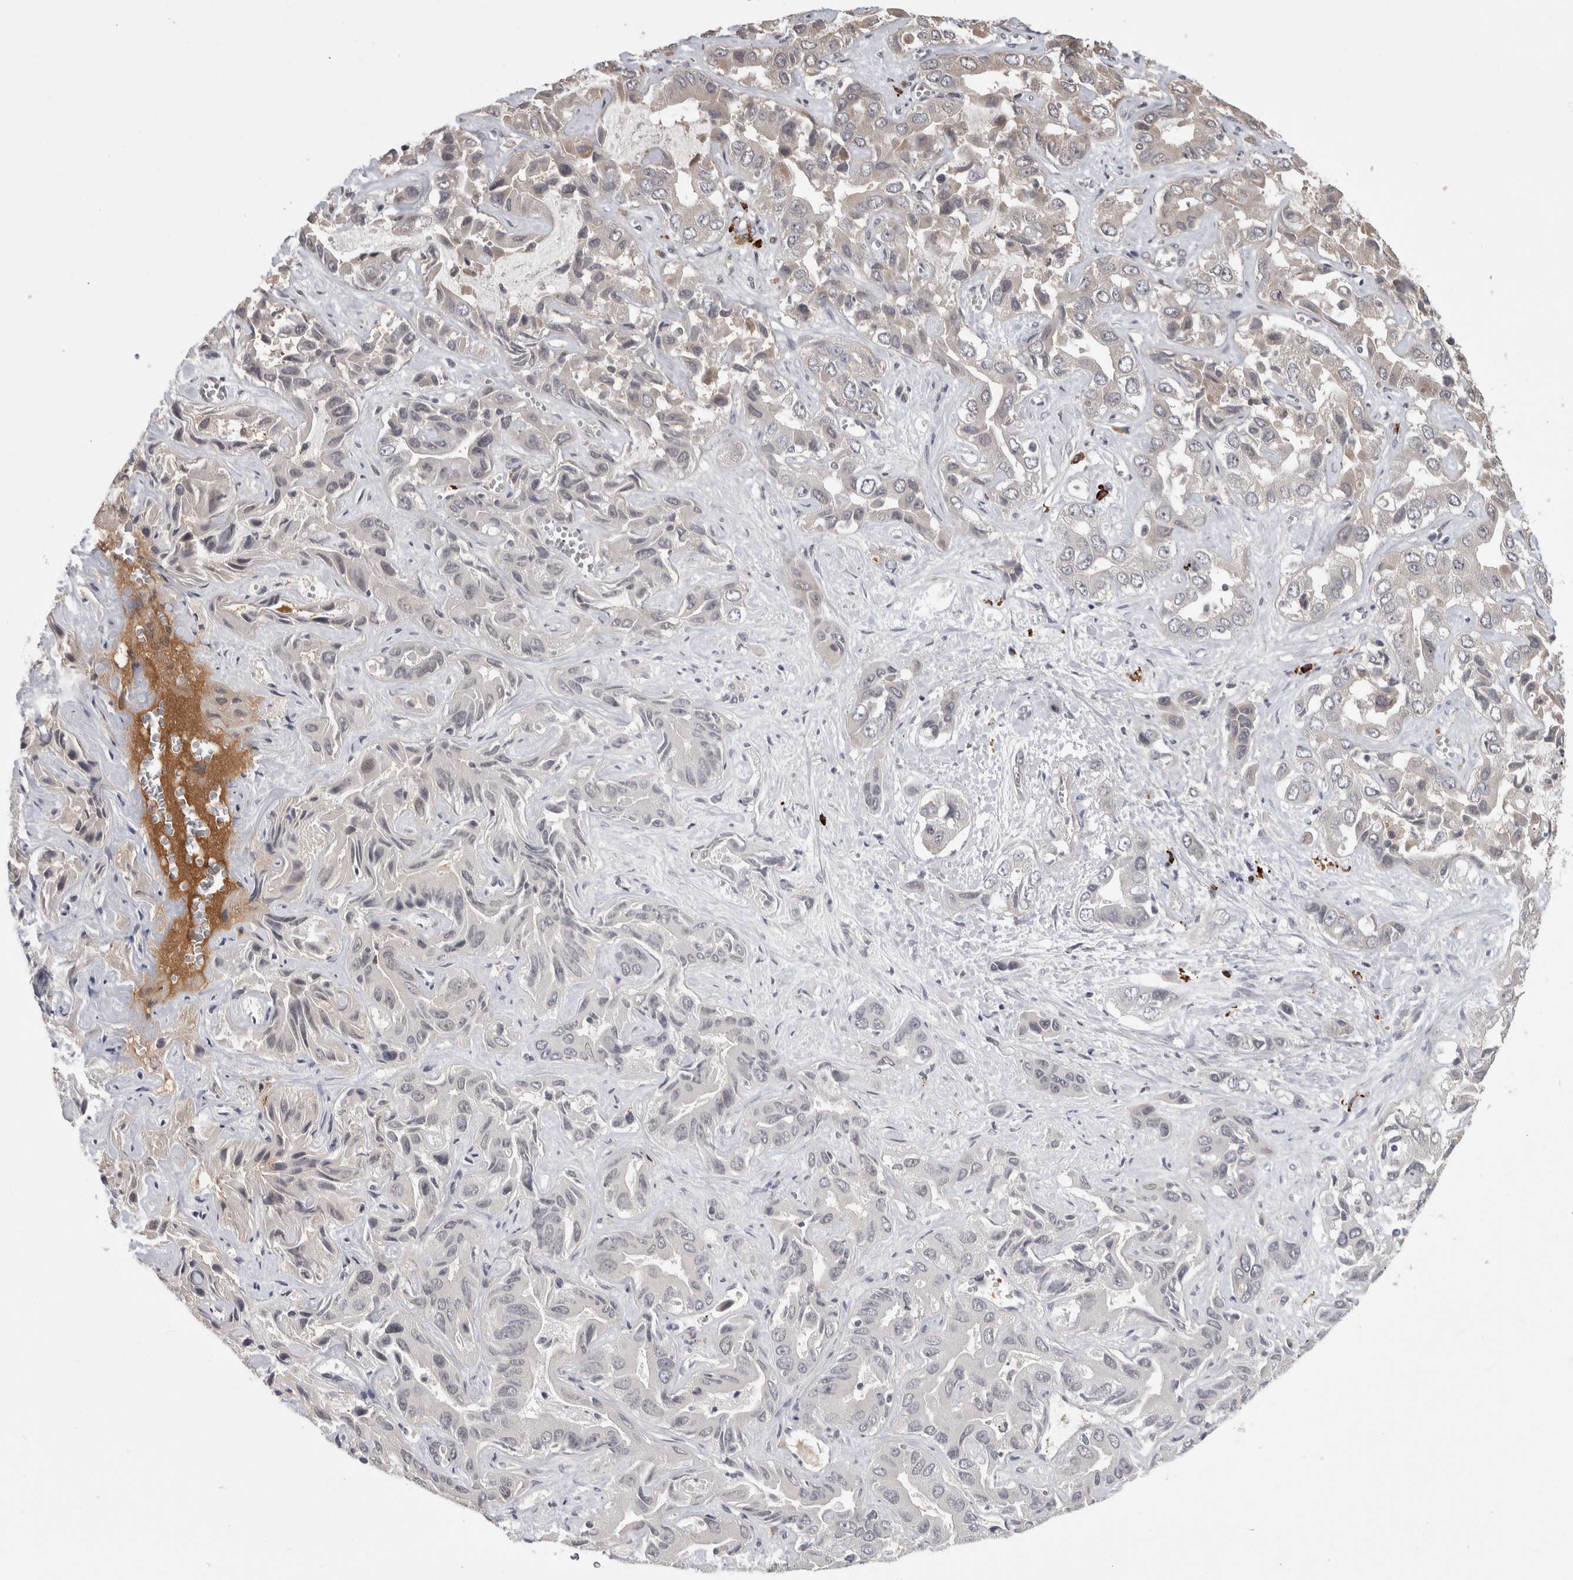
{"staining": {"intensity": "weak", "quantity": "<25%", "location": "cytoplasmic/membranous"}, "tissue": "liver cancer", "cell_type": "Tumor cells", "image_type": "cancer", "snomed": [{"axis": "morphology", "description": "Cholangiocarcinoma"}, {"axis": "topography", "description": "Liver"}], "caption": "Liver cancer (cholangiocarcinoma) was stained to show a protein in brown. There is no significant staining in tumor cells.", "gene": "ZNF592", "patient": {"sex": "female", "age": 52}}